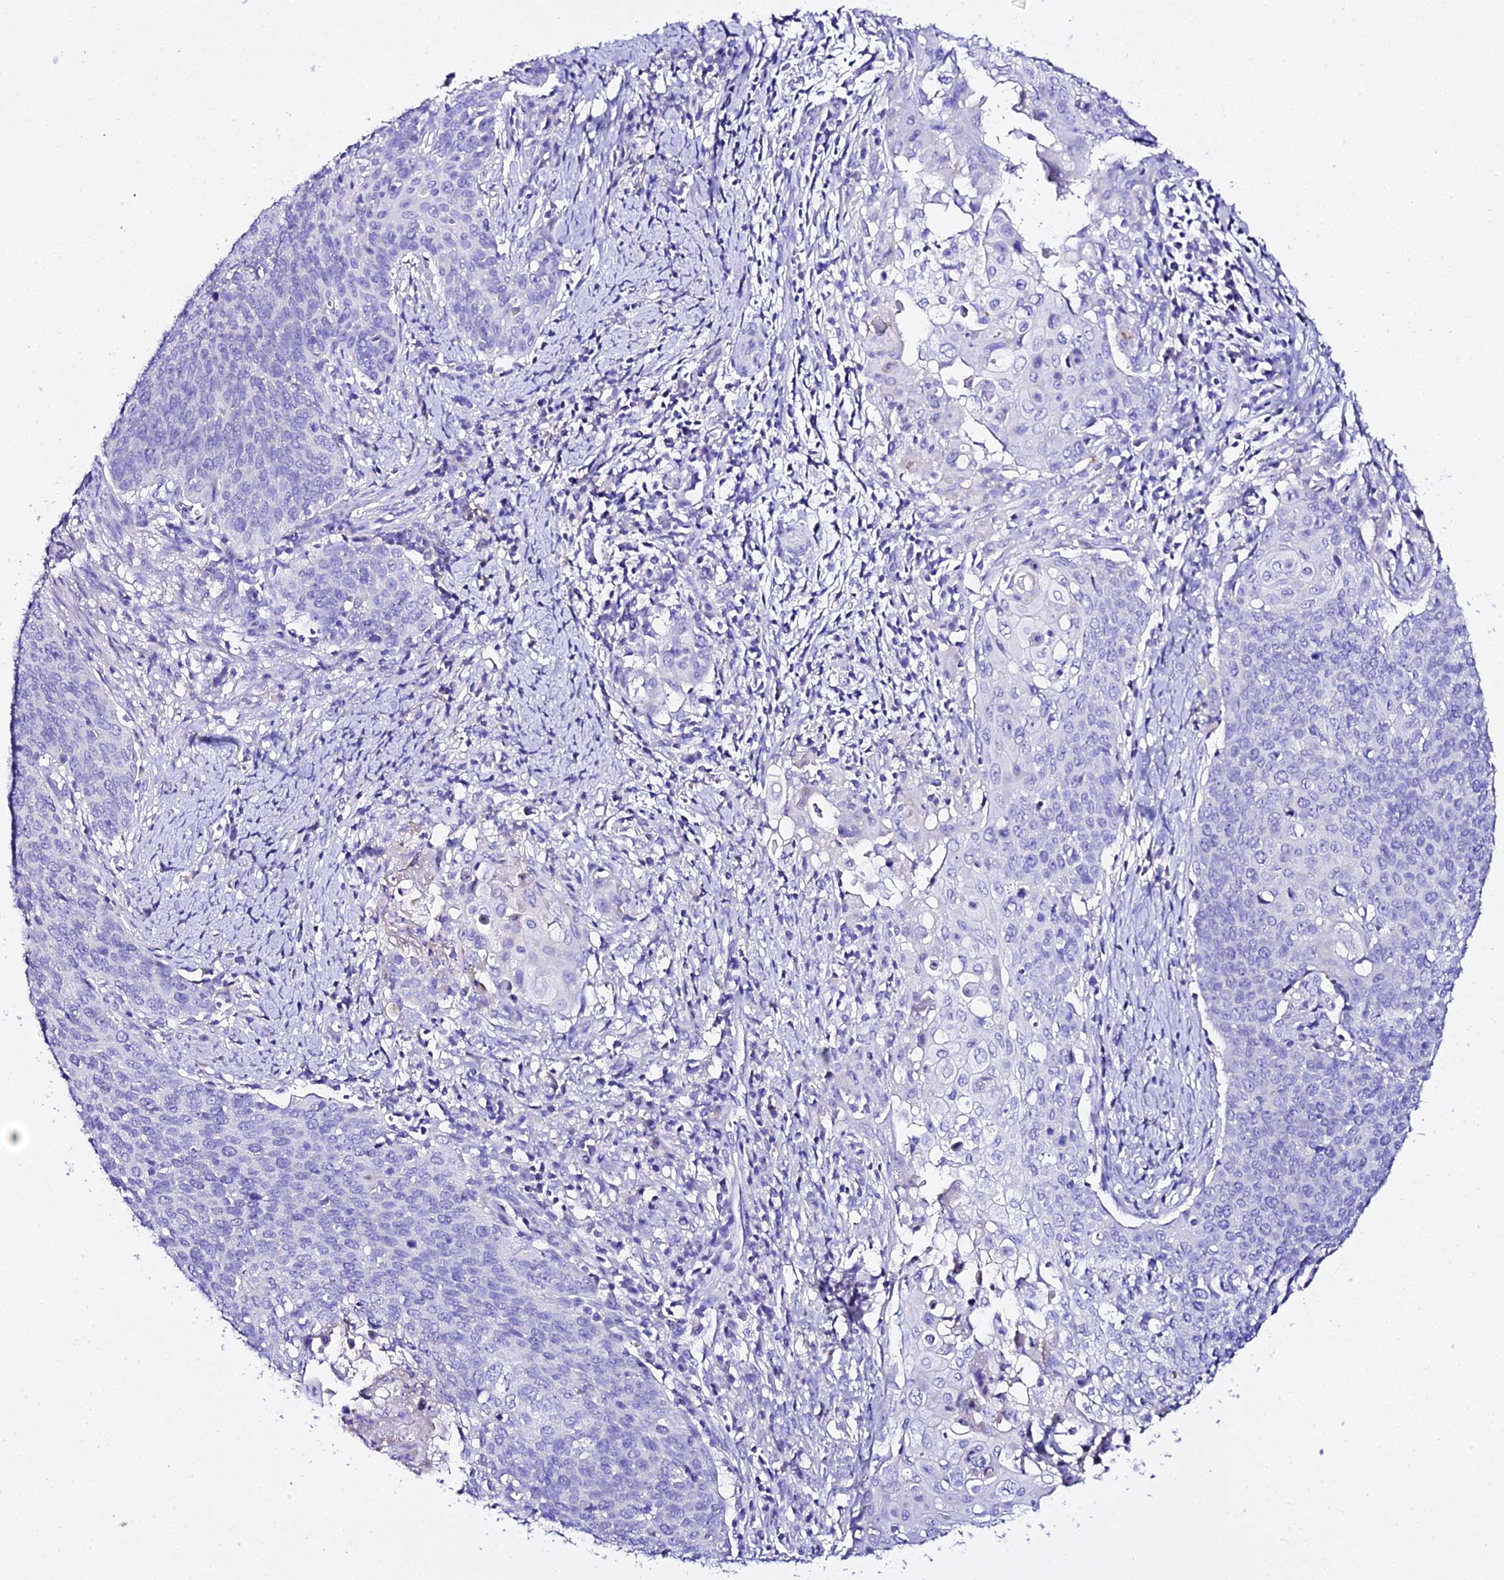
{"staining": {"intensity": "negative", "quantity": "none", "location": "none"}, "tissue": "cervical cancer", "cell_type": "Tumor cells", "image_type": "cancer", "snomed": [{"axis": "morphology", "description": "Squamous cell carcinoma, NOS"}, {"axis": "topography", "description": "Cervix"}], "caption": "IHC photomicrograph of human cervical squamous cell carcinoma stained for a protein (brown), which demonstrates no positivity in tumor cells.", "gene": "TMEM117", "patient": {"sex": "female", "age": 39}}